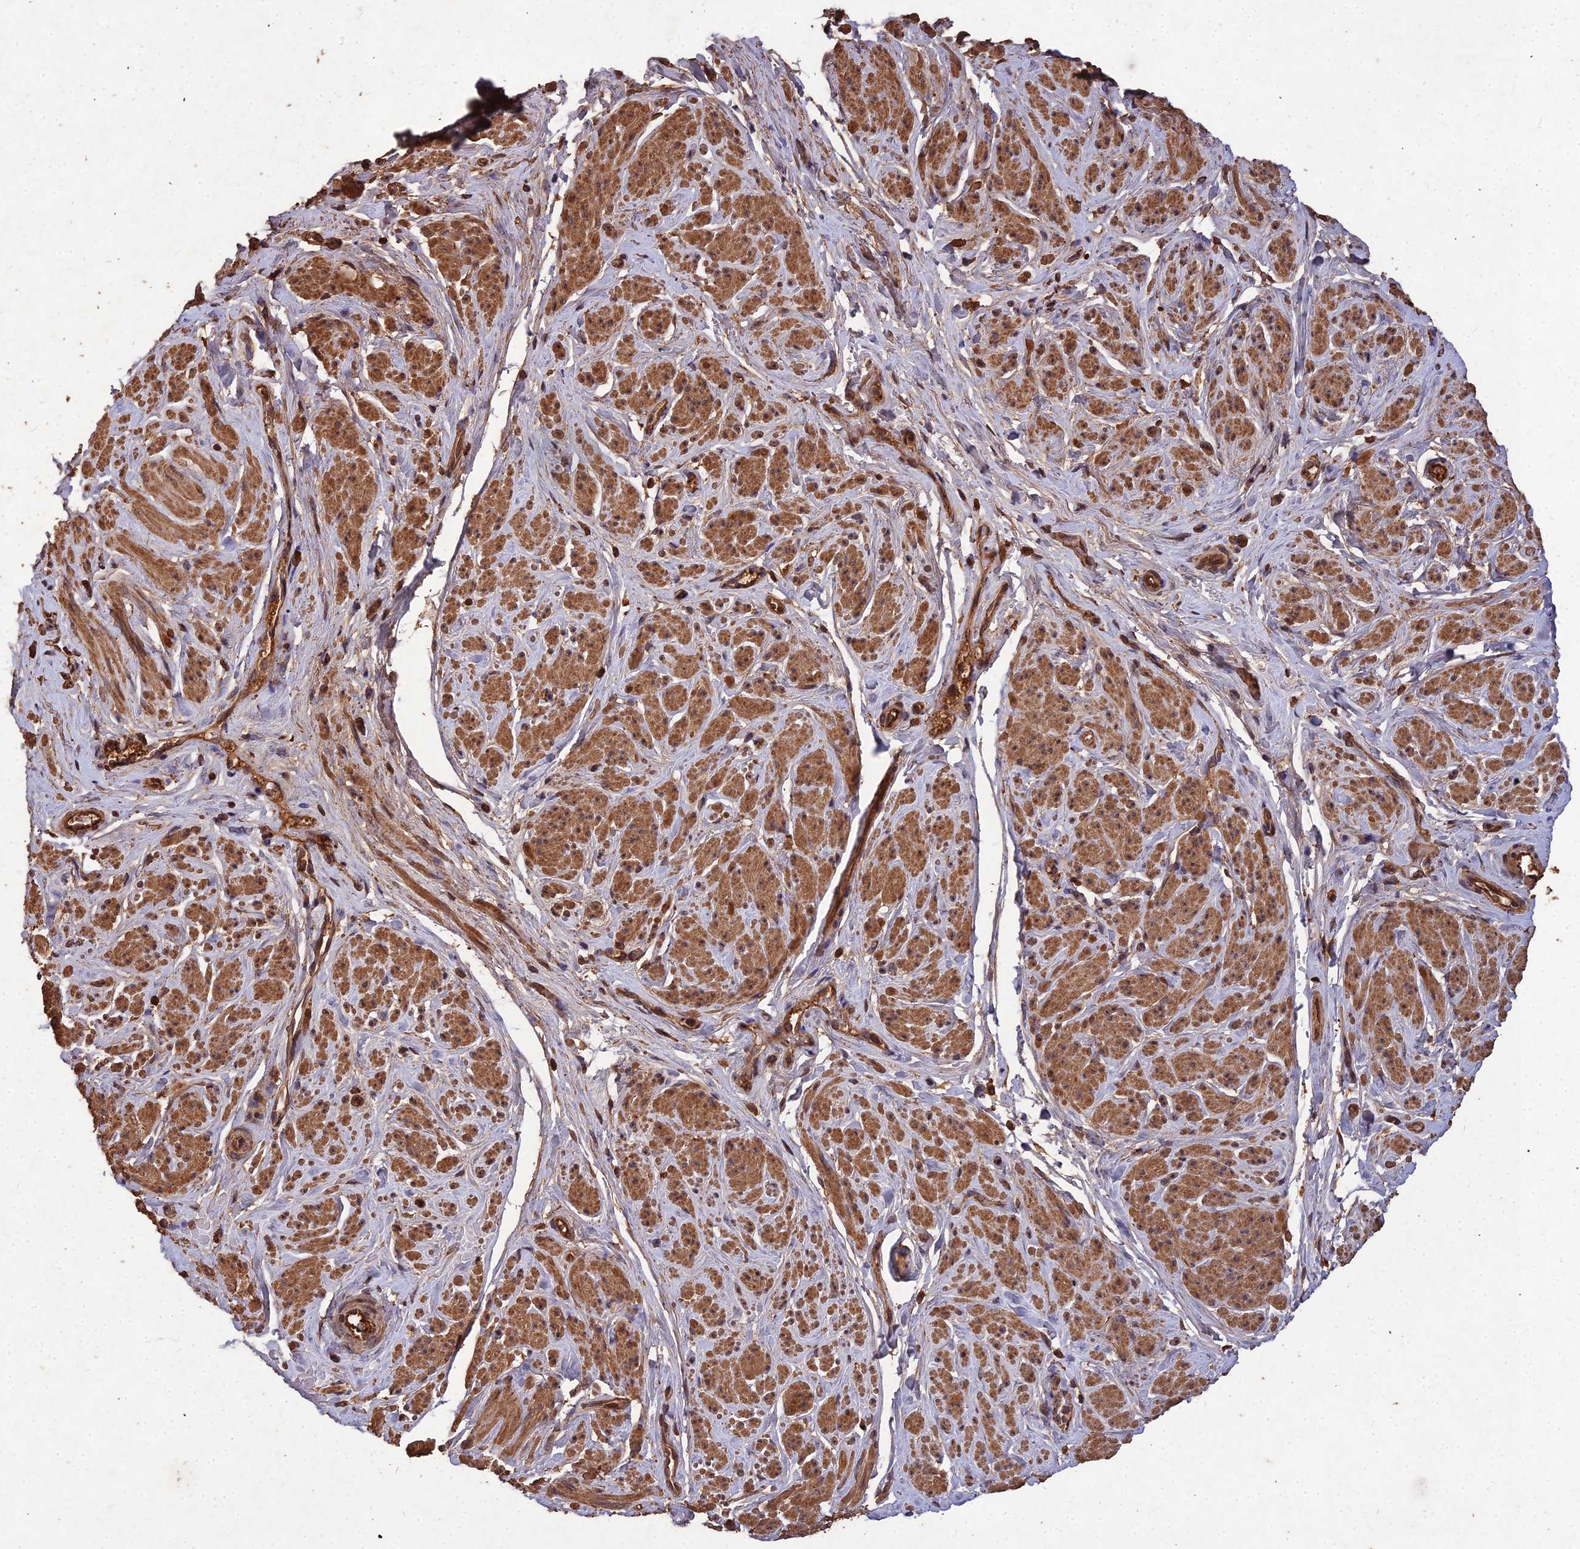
{"staining": {"intensity": "moderate", "quantity": "25%-75%", "location": "cytoplasmic/membranous"}, "tissue": "smooth muscle", "cell_type": "Smooth muscle cells", "image_type": "normal", "snomed": [{"axis": "morphology", "description": "Normal tissue, NOS"}, {"axis": "topography", "description": "Smooth muscle"}, {"axis": "topography", "description": "Peripheral nerve tissue"}], "caption": "This micrograph displays unremarkable smooth muscle stained with IHC to label a protein in brown. The cytoplasmic/membranous of smooth muscle cells show moderate positivity for the protein. Nuclei are counter-stained blue.", "gene": "SYMPK", "patient": {"sex": "male", "age": 69}}